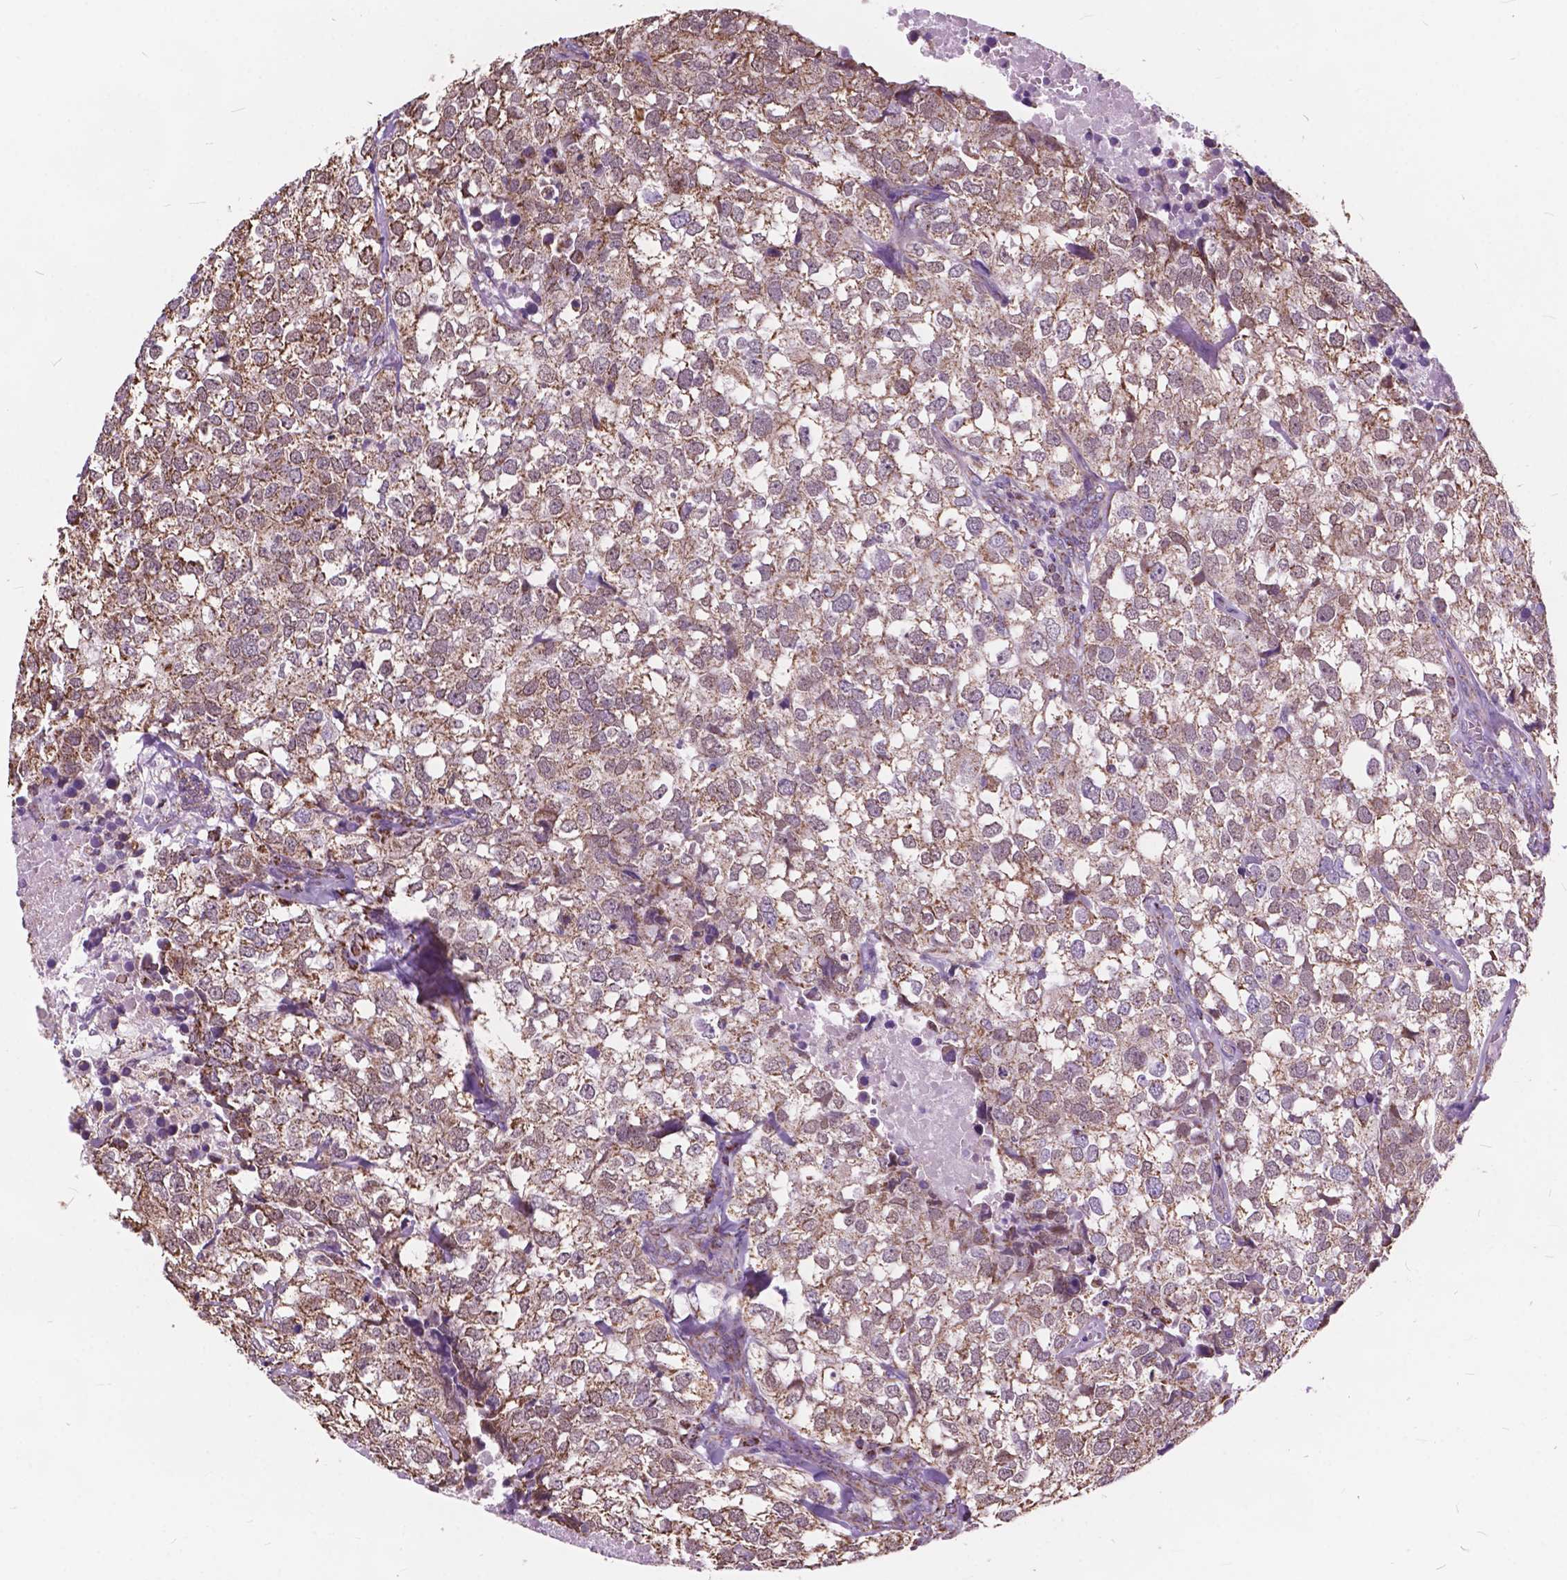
{"staining": {"intensity": "weak", "quantity": ">75%", "location": "cytoplasmic/membranous"}, "tissue": "breast cancer", "cell_type": "Tumor cells", "image_type": "cancer", "snomed": [{"axis": "morphology", "description": "Duct carcinoma"}, {"axis": "topography", "description": "Breast"}], "caption": "Human breast intraductal carcinoma stained with a brown dye exhibits weak cytoplasmic/membranous positive expression in about >75% of tumor cells.", "gene": "SCOC", "patient": {"sex": "female", "age": 30}}